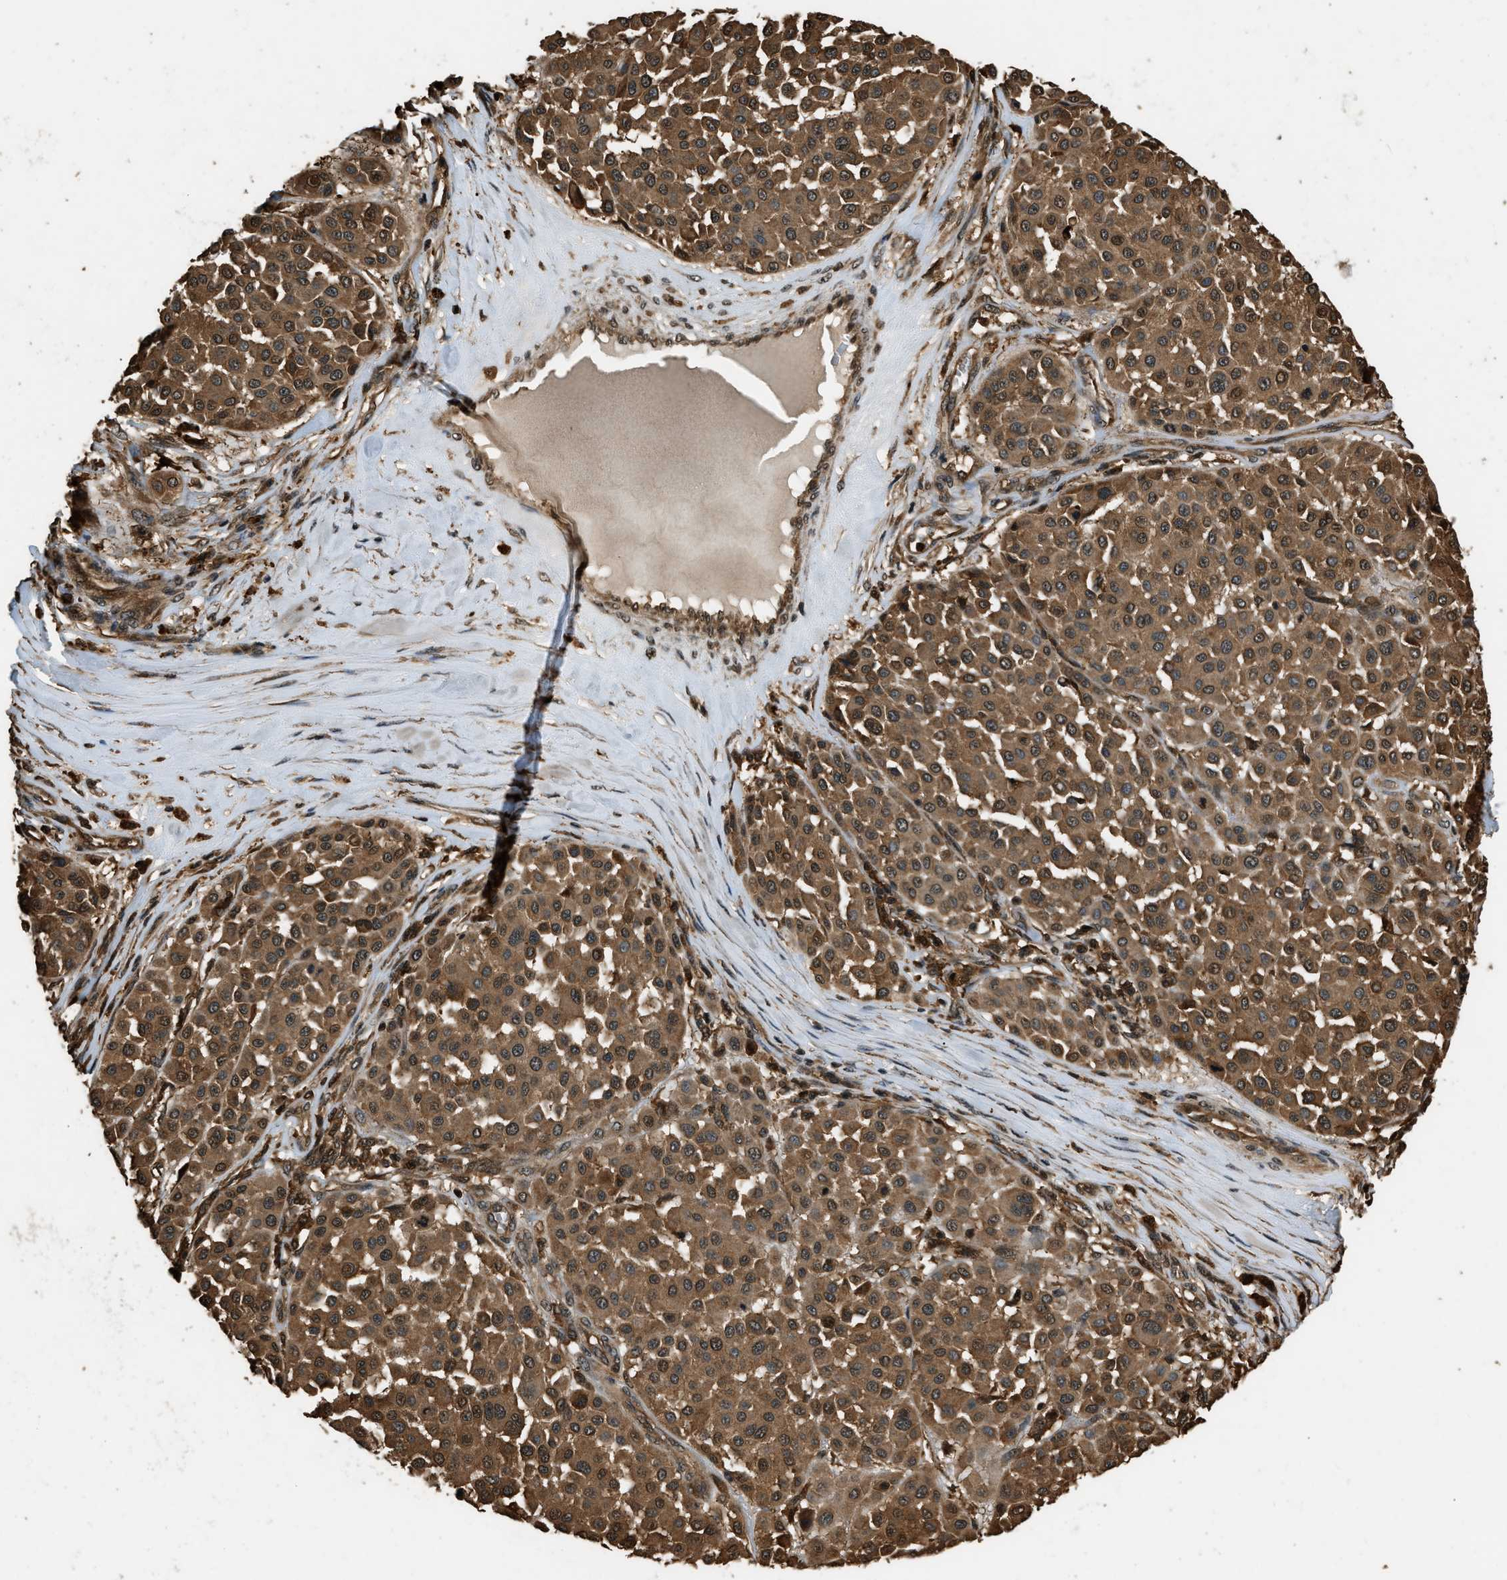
{"staining": {"intensity": "moderate", "quantity": ">75%", "location": "cytoplasmic/membranous,nuclear"}, "tissue": "melanoma", "cell_type": "Tumor cells", "image_type": "cancer", "snomed": [{"axis": "morphology", "description": "Malignant melanoma, Metastatic site"}, {"axis": "topography", "description": "Soft tissue"}], "caption": "Immunohistochemical staining of melanoma displays medium levels of moderate cytoplasmic/membranous and nuclear staining in about >75% of tumor cells.", "gene": "RAP2A", "patient": {"sex": "male", "age": 41}}